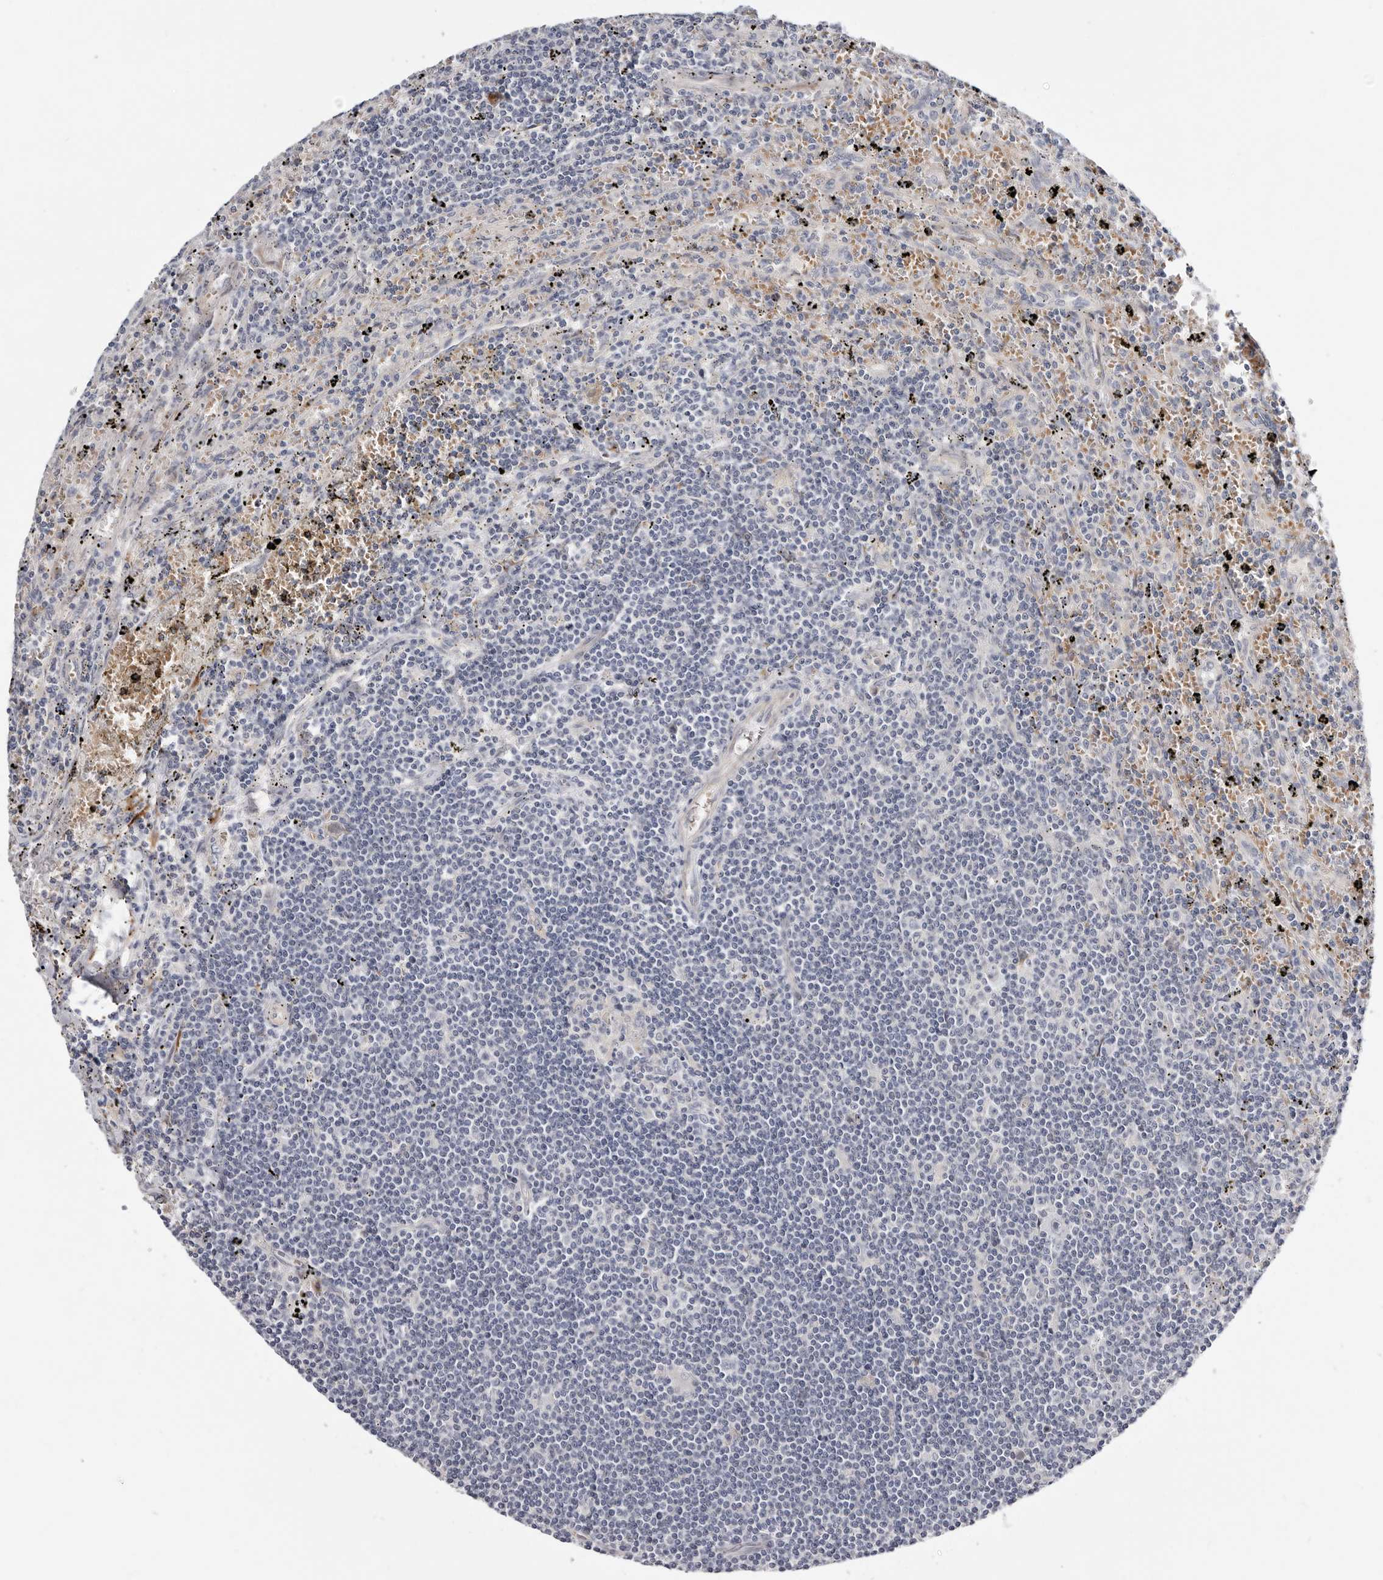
{"staining": {"intensity": "negative", "quantity": "none", "location": "none"}, "tissue": "lymphoma", "cell_type": "Tumor cells", "image_type": "cancer", "snomed": [{"axis": "morphology", "description": "Malignant lymphoma, non-Hodgkin's type, Low grade"}, {"axis": "topography", "description": "Spleen"}], "caption": "DAB (3,3'-diaminobenzidine) immunohistochemical staining of lymphoma exhibits no significant positivity in tumor cells. (DAB immunohistochemistry visualized using brightfield microscopy, high magnification).", "gene": "USH1C", "patient": {"sex": "male", "age": 76}}